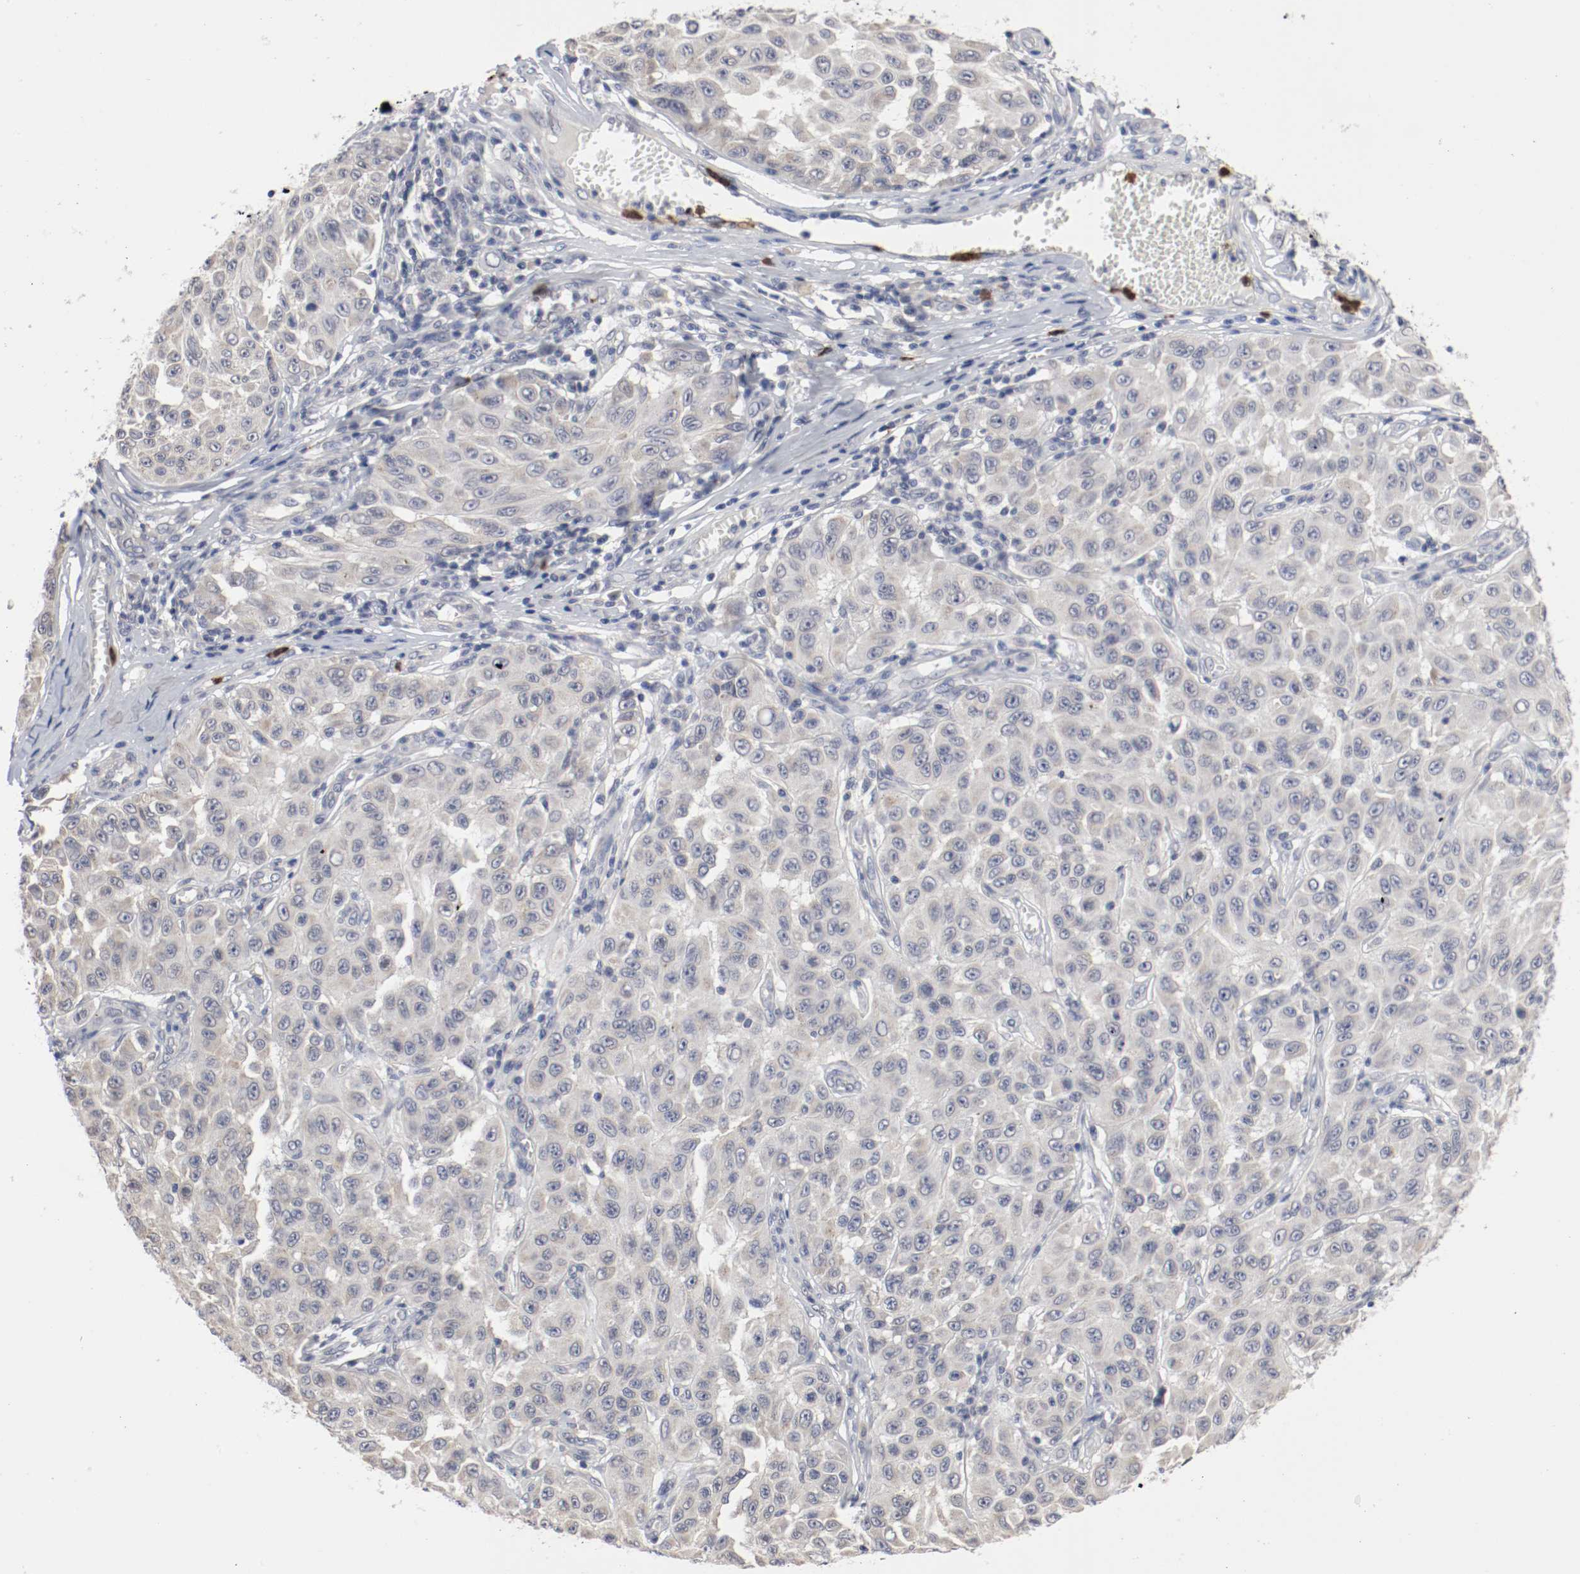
{"staining": {"intensity": "negative", "quantity": "none", "location": "none"}, "tissue": "melanoma", "cell_type": "Tumor cells", "image_type": "cancer", "snomed": [{"axis": "morphology", "description": "Malignant melanoma, NOS"}, {"axis": "topography", "description": "Skin"}], "caption": "Immunohistochemistry (IHC) photomicrograph of human malignant melanoma stained for a protein (brown), which shows no staining in tumor cells.", "gene": "CEBPE", "patient": {"sex": "male", "age": 30}}